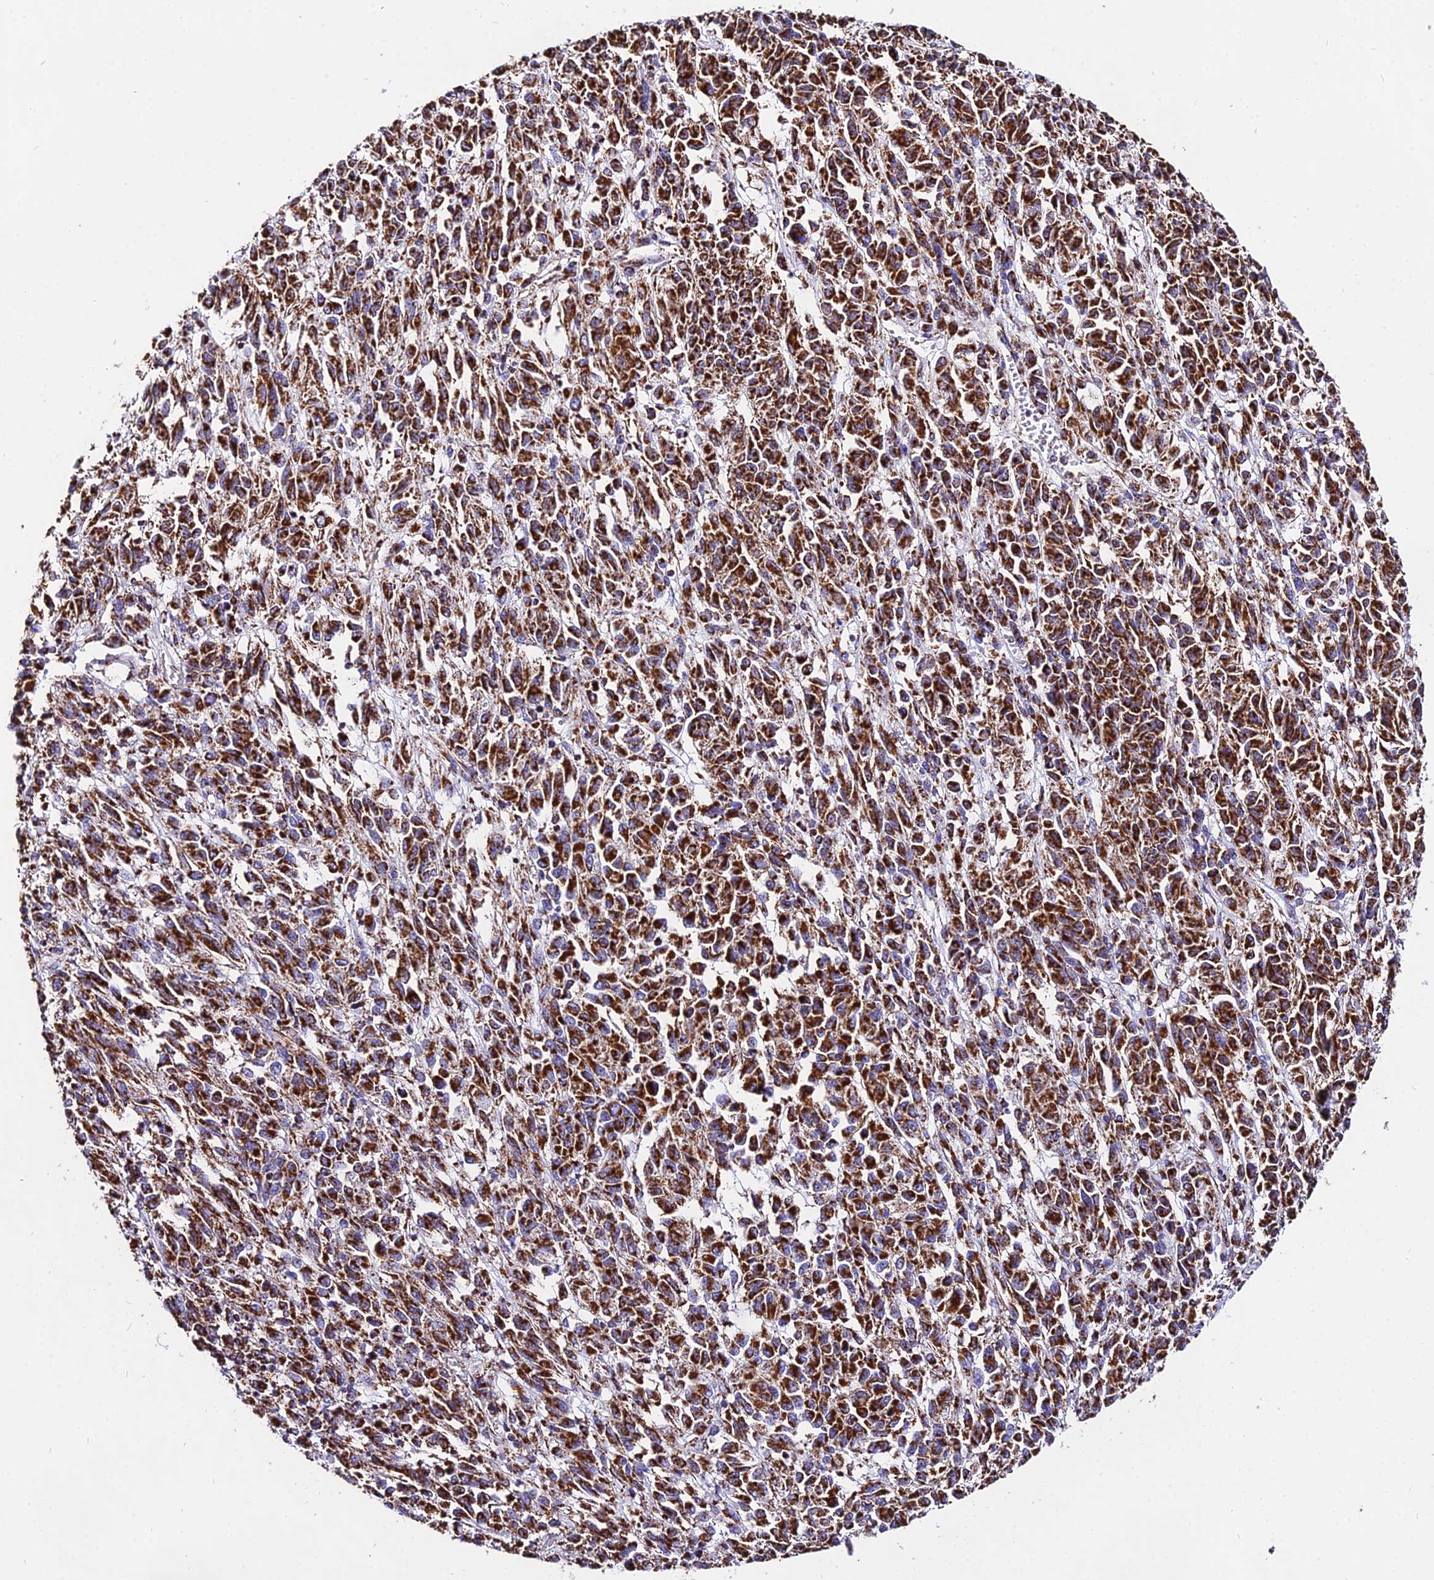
{"staining": {"intensity": "strong", "quantity": ">75%", "location": "cytoplasmic/membranous"}, "tissue": "melanoma", "cell_type": "Tumor cells", "image_type": "cancer", "snomed": [{"axis": "morphology", "description": "Malignant melanoma, Metastatic site"}, {"axis": "topography", "description": "Lung"}], "caption": "A photomicrograph of human malignant melanoma (metastatic site) stained for a protein reveals strong cytoplasmic/membranous brown staining in tumor cells.", "gene": "ATP5PD", "patient": {"sex": "male", "age": 64}}